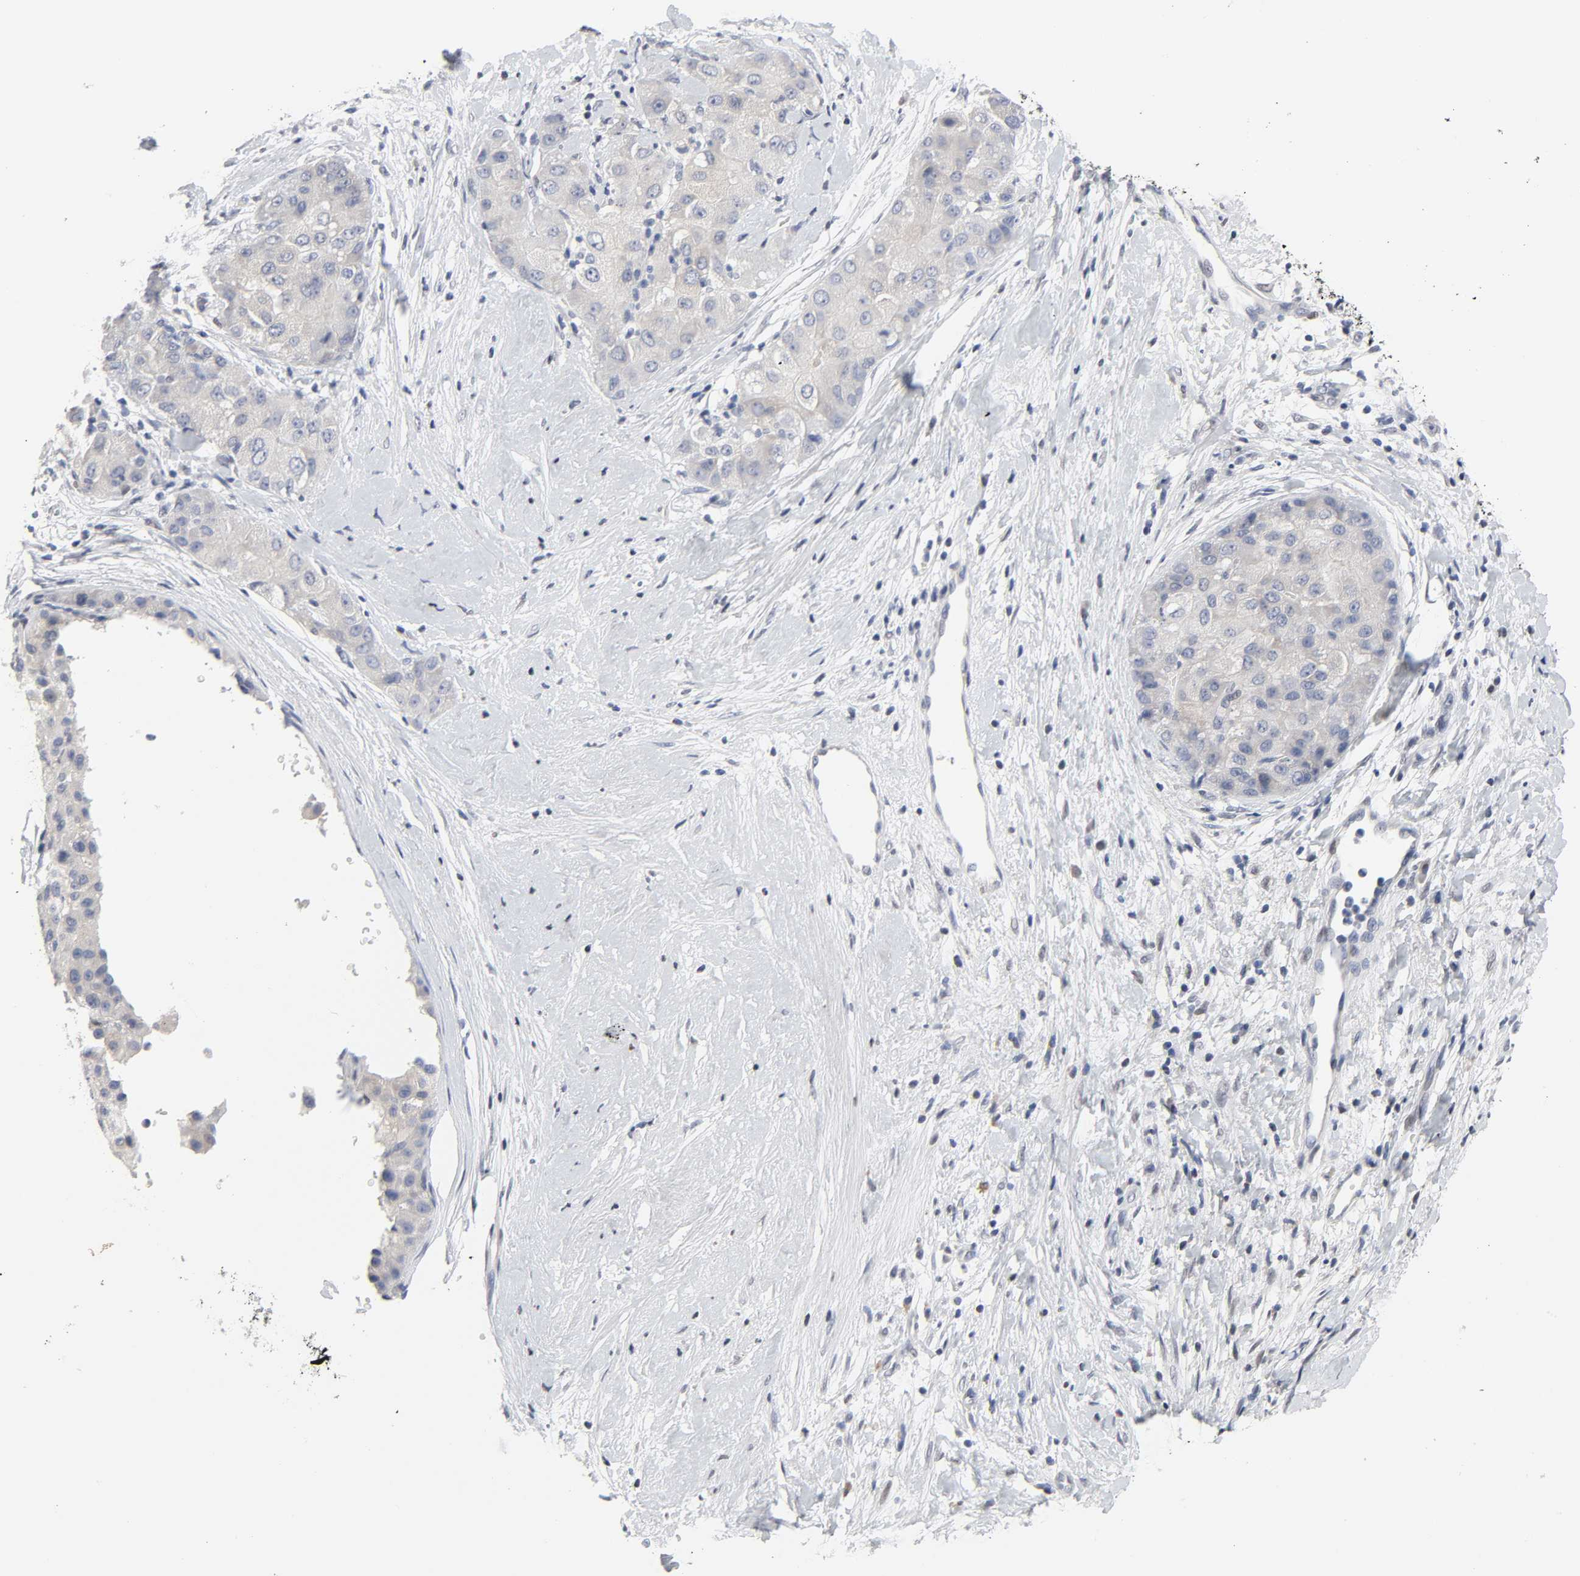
{"staining": {"intensity": "negative", "quantity": "none", "location": "none"}, "tissue": "liver cancer", "cell_type": "Tumor cells", "image_type": "cancer", "snomed": [{"axis": "morphology", "description": "Carcinoma, Hepatocellular, NOS"}, {"axis": "topography", "description": "Liver"}], "caption": "IHC of human hepatocellular carcinoma (liver) displays no expression in tumor cells.", "gene": "SALL2", "patient": {"sex": "male", "age": 80}}